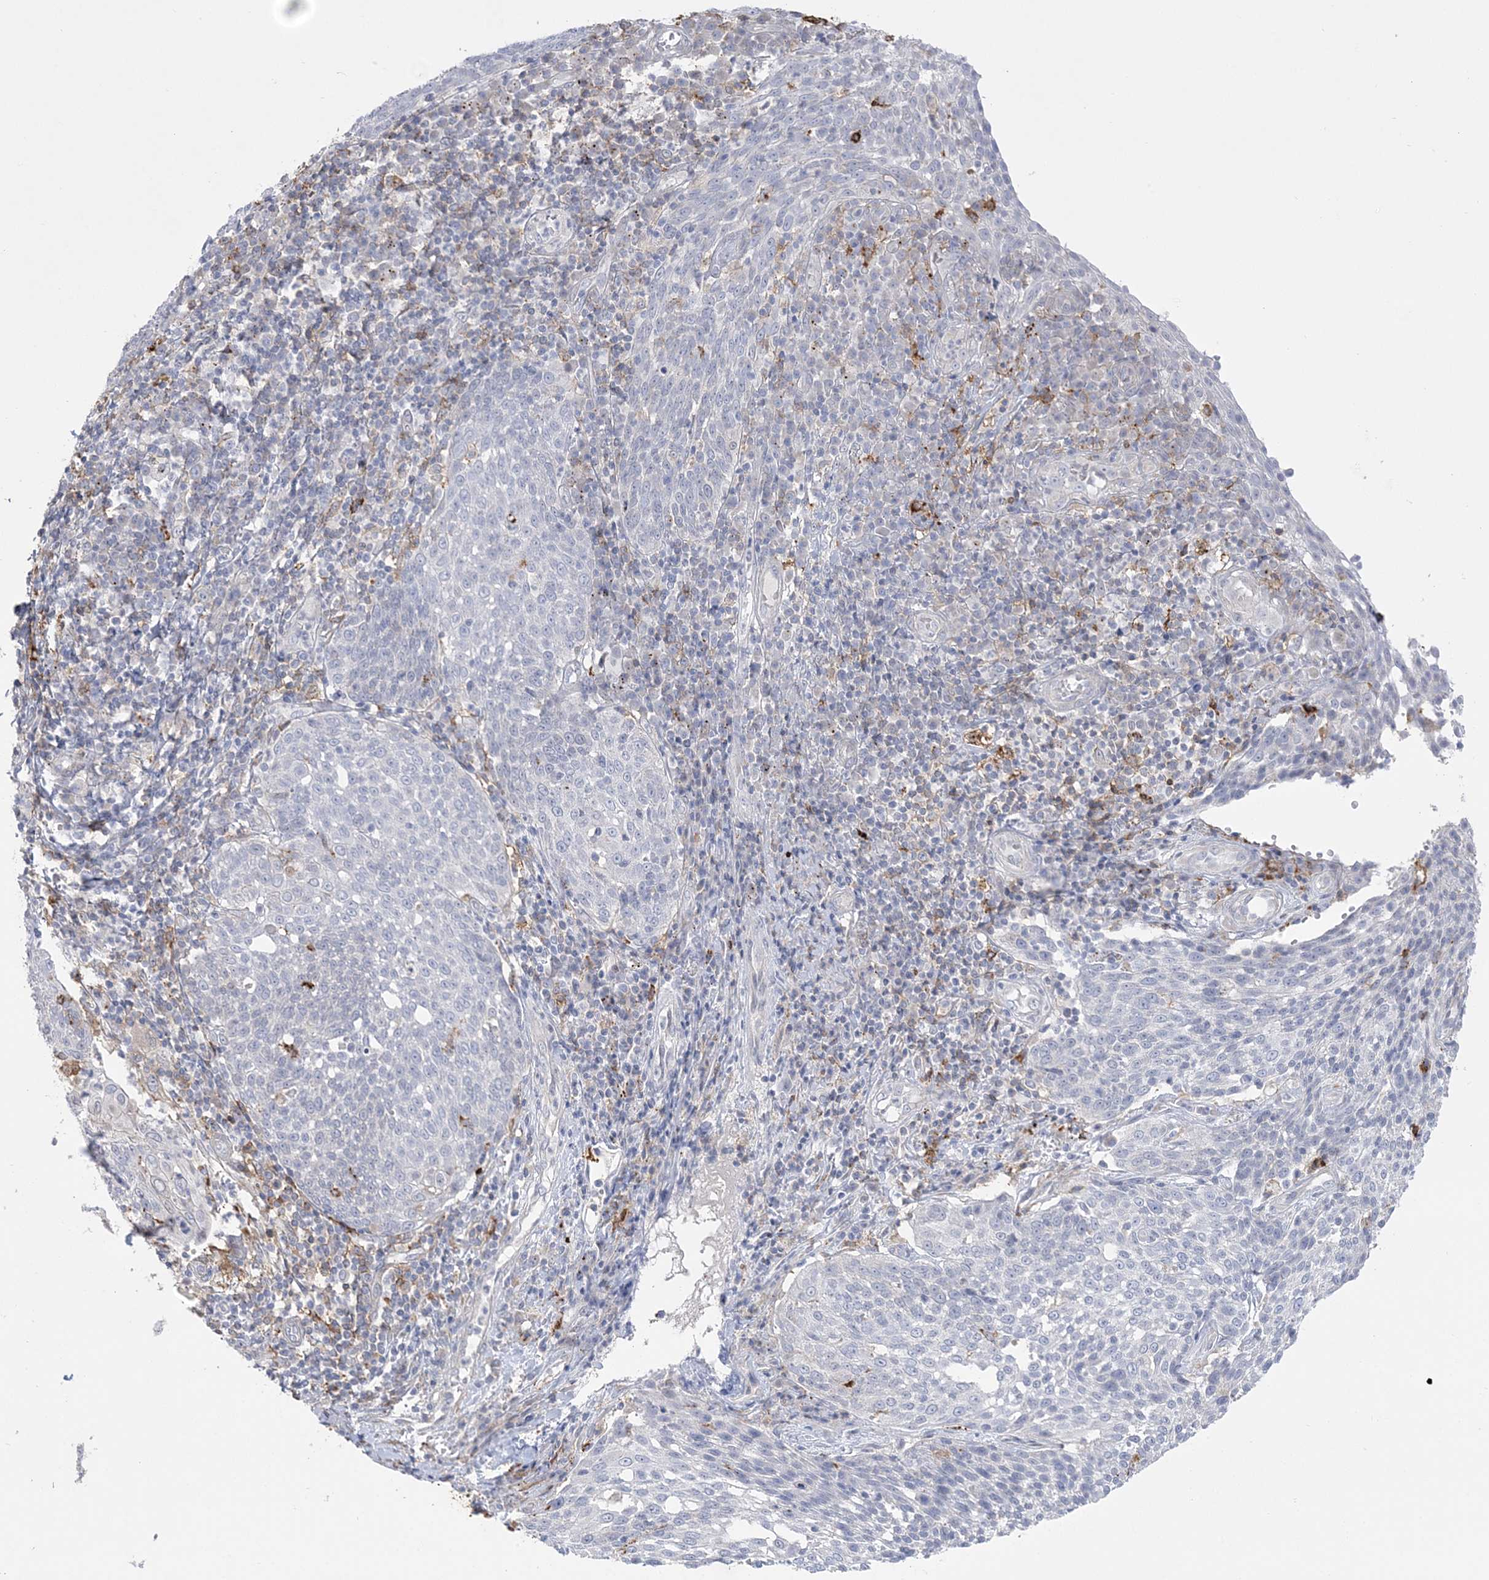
{"staining": {"intensity": "negative", "quantity": "none", "location": "none"}, "tissue": "cervical cancer", "cell_type": "Tumor cells", "image_type": "cancer", "snomed": [{"axis": "morphology", "description": "Squamous cell carcinoma, NOS"}, {"axis": "topography", "description": "Cervix"}], "caption": "Squamous cell carcinoma (cervical) was stained to show a protein in brown. There is no significant positivity in tumor cells.", "gene": "HAAO", "patient": {"sex": "female", "age": 34}}